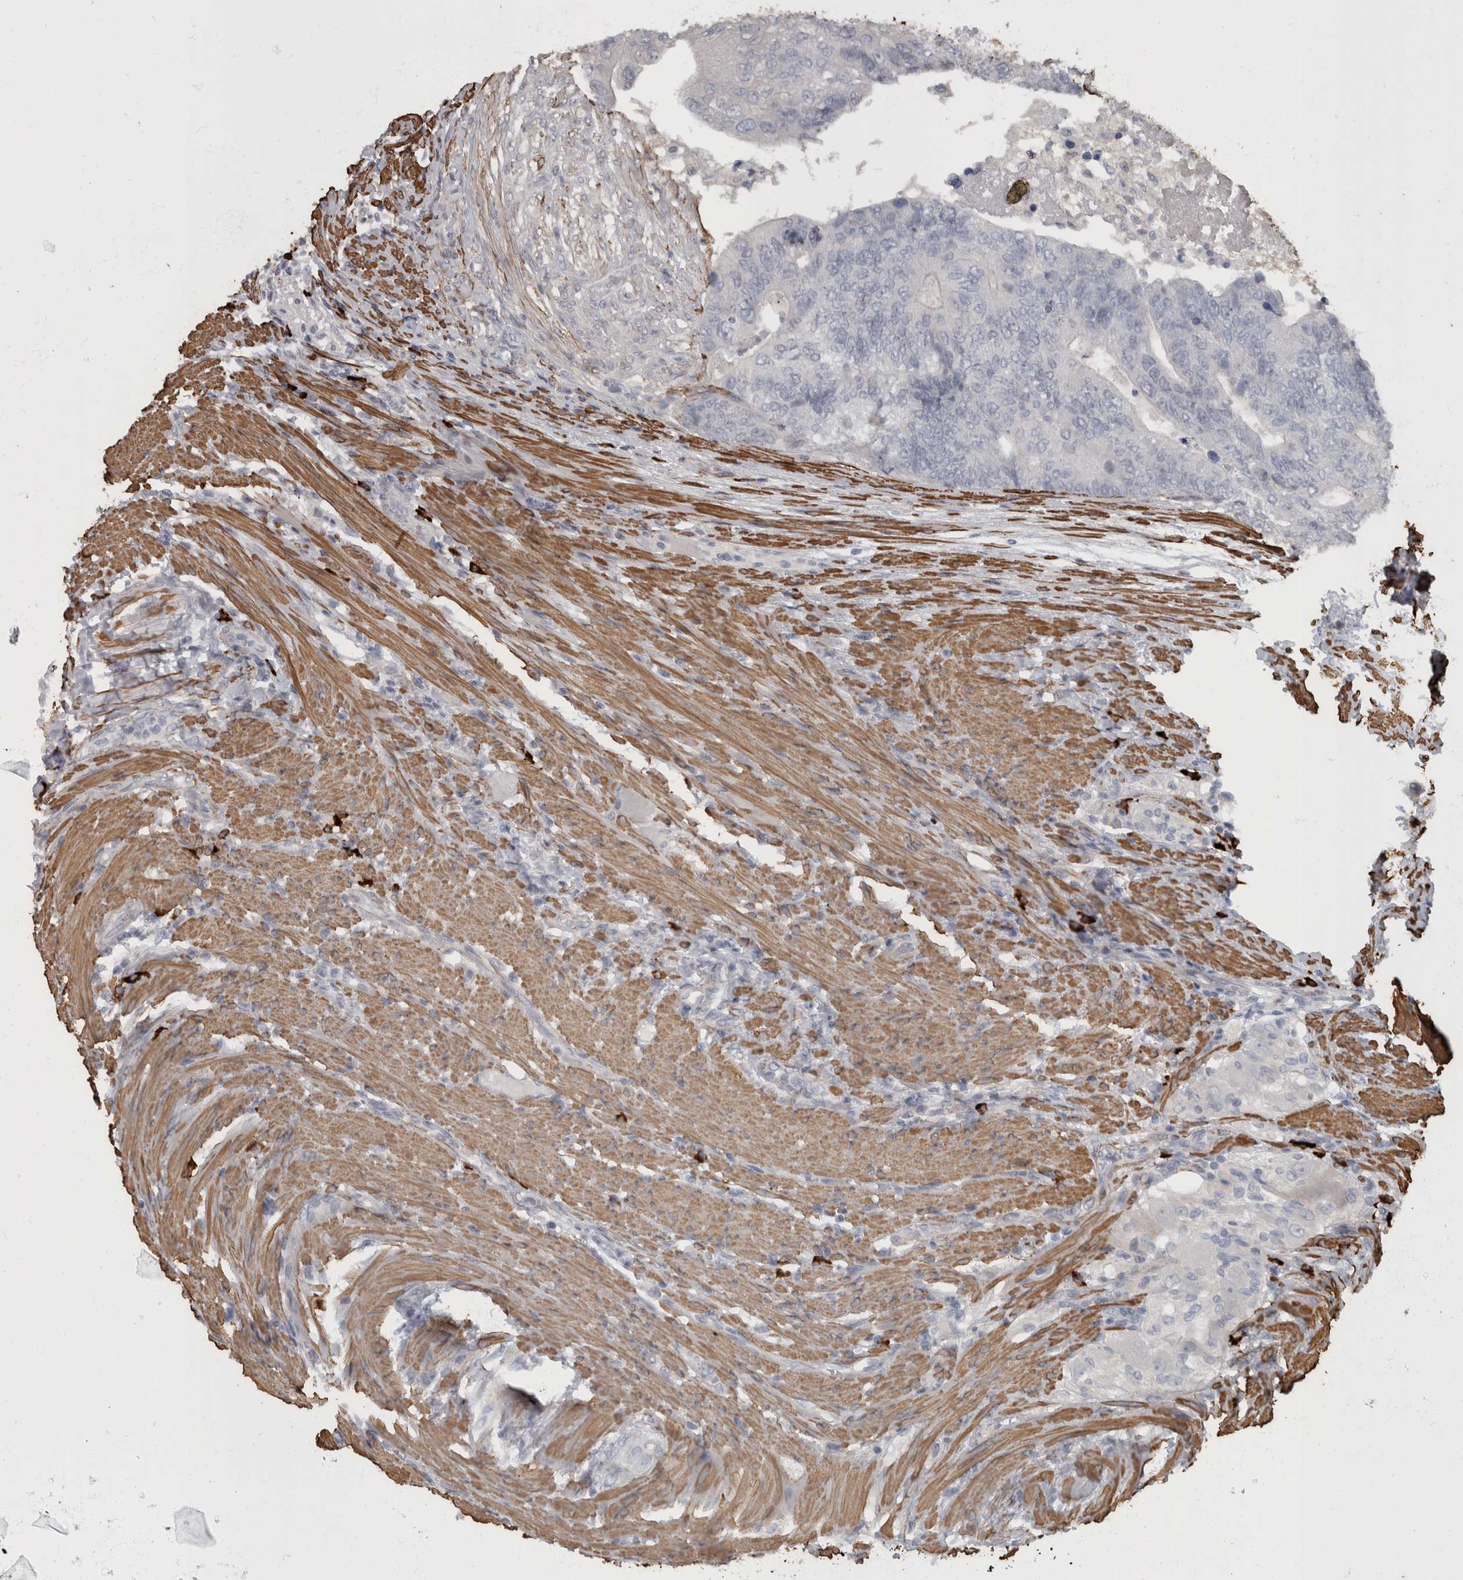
{"staining": {"intensity": "negative", "quantity": "none", "location": "none"}, "tissue": "colorectal cancer", "cell_type": "Tumor cells", "image_type": "cancer", "snomed": [{"axis": "morphology", "description": "Adenocarcinoma, NOS"}, {"axis": "topography", "description": "Colon"}], "caption": "There is no significant positivity in tumor cells of colorectal adenocarcinoma.", "gene": "MASTL", "patient": {"sex": "female", "age": 67}}